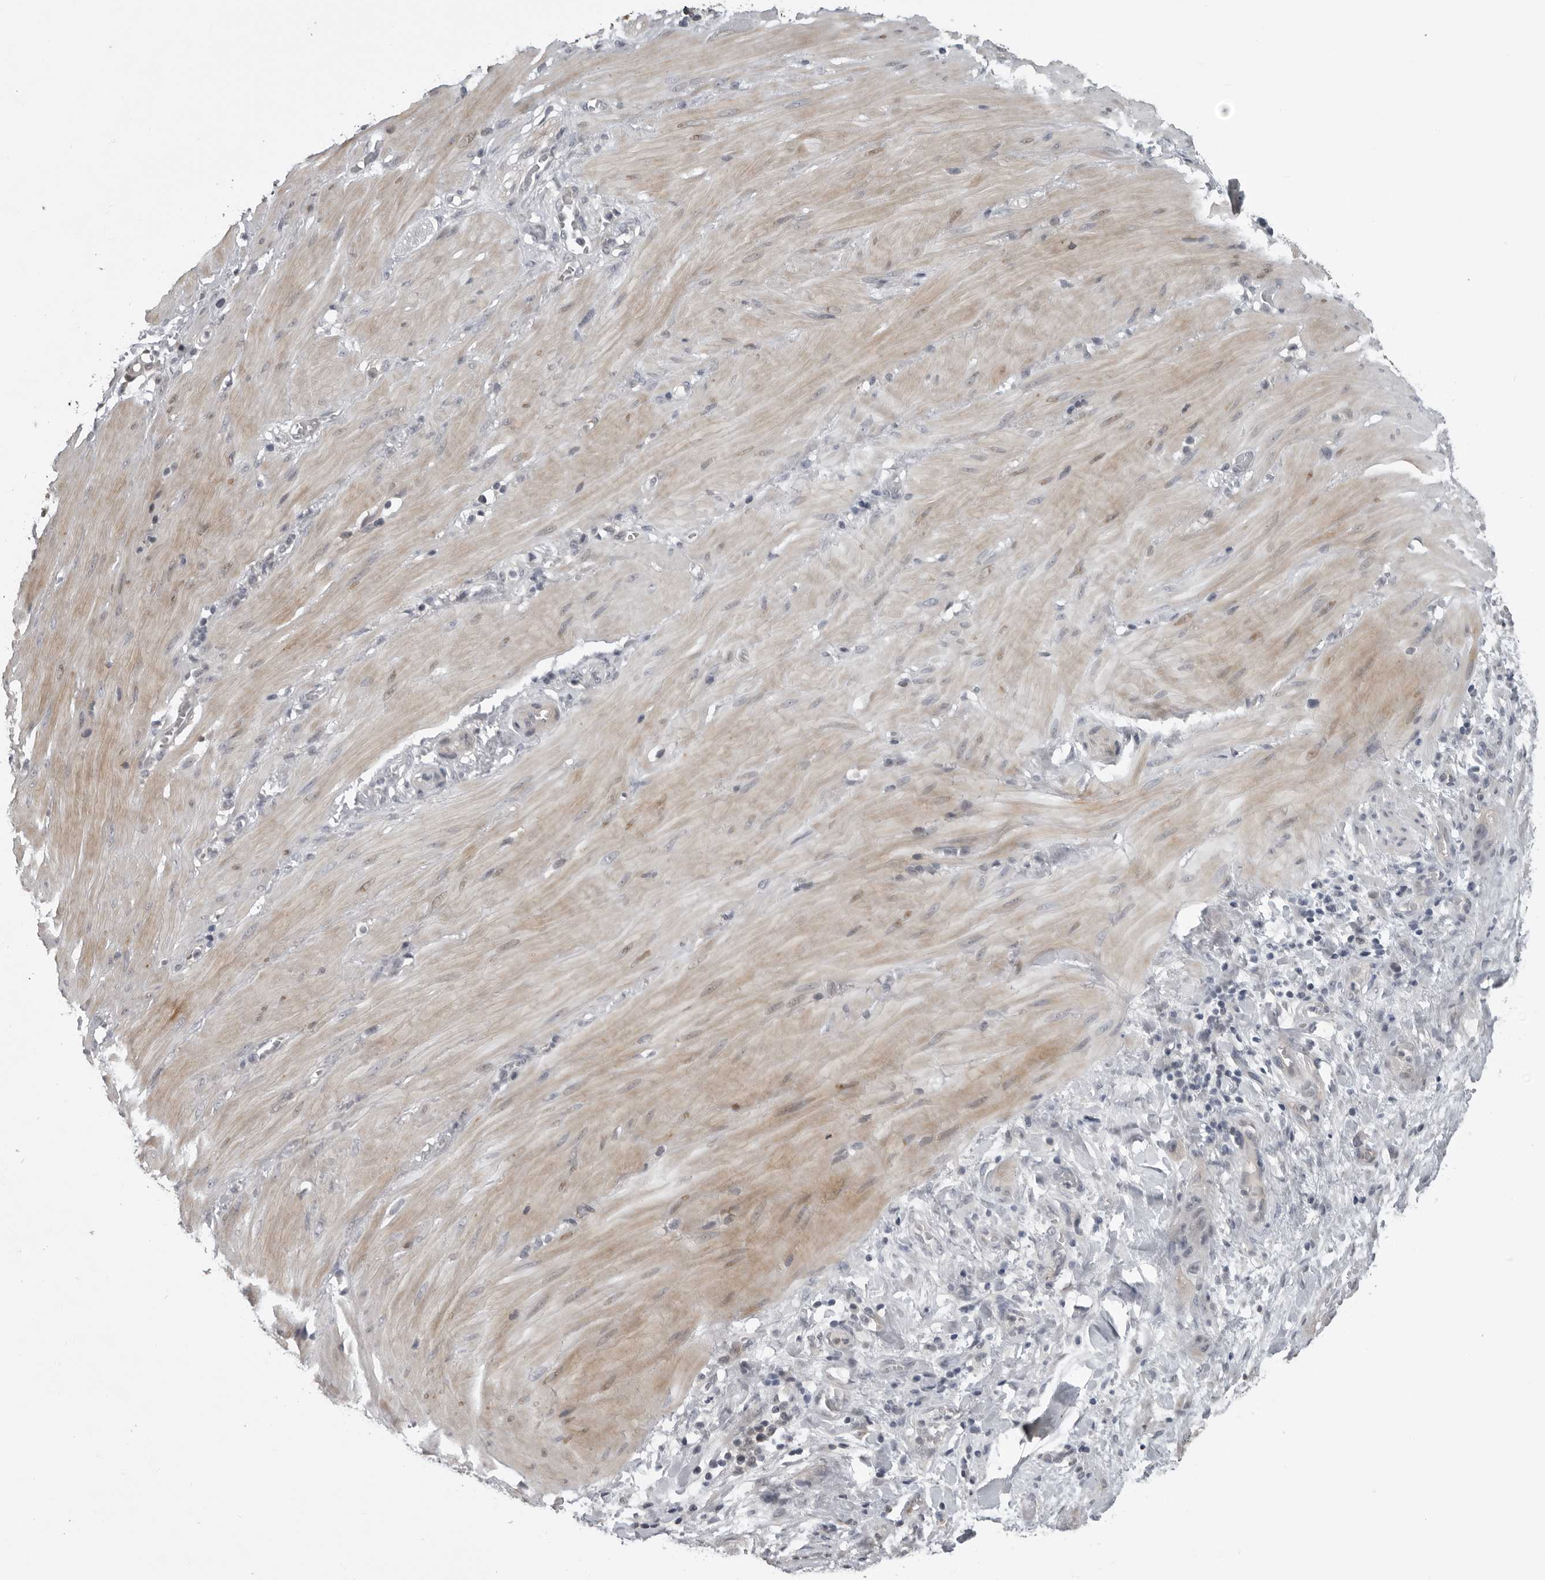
{"staining": {"intensity": "negative", "quantity": "none", "location": "none"}, "tissue": "stomach cancer", "cell_type": "Tumor cells", "image_type": "cancer", "snomed": [{"axis": "morphology", "description": "Adenocarcinoma, NOS"}, {"axis": "topography", "description": "Stomach"}, {"axis": "topography", "description": "Stomach, lower"}], "caption": "Stomach adenocarcinoma stained for a protein using IHC demonstrates no expression tumor cells.", "gene": "PRRX2", "patient": {"sex": "female", "age": 48}}